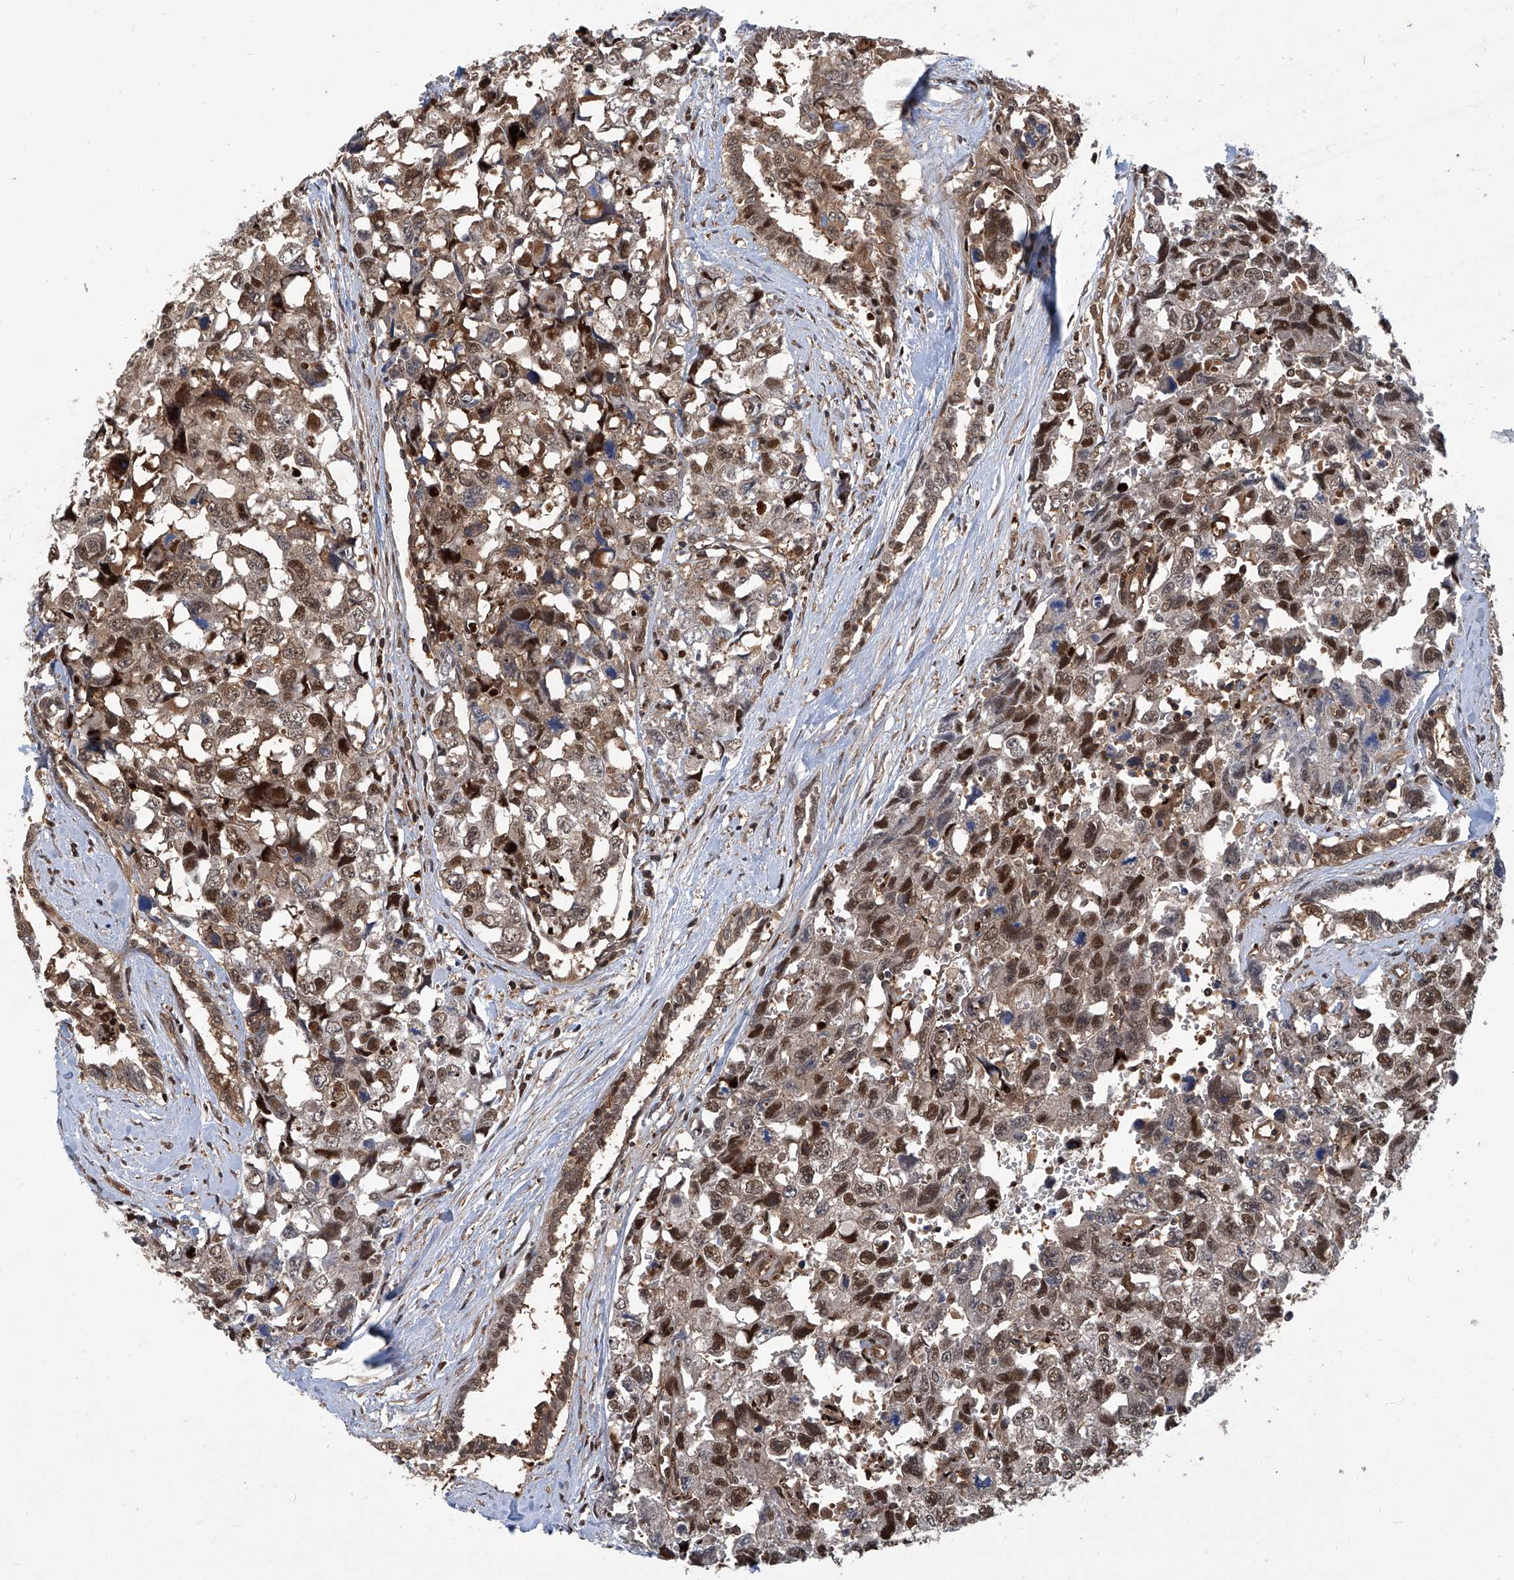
{"staining": {"intensity": "strong", "quantity": "25%-75%", "location": "nuclear"}, "tissue": "testis cancer", "cell_type": "Tumor cells", "image_type": "cancer", "snomed": [{"axis": "morphology", "description": "Carcinoma, Embryonal, NOS"}, {"axis": "topography", "description": "Testis"}], "caption": "Human embryonal carcinoma (testis) stained with a protein marker shows strong staining in tumor cells.", "gene": "PSMB1", "patient": {"sex": "male", "age": 31}}